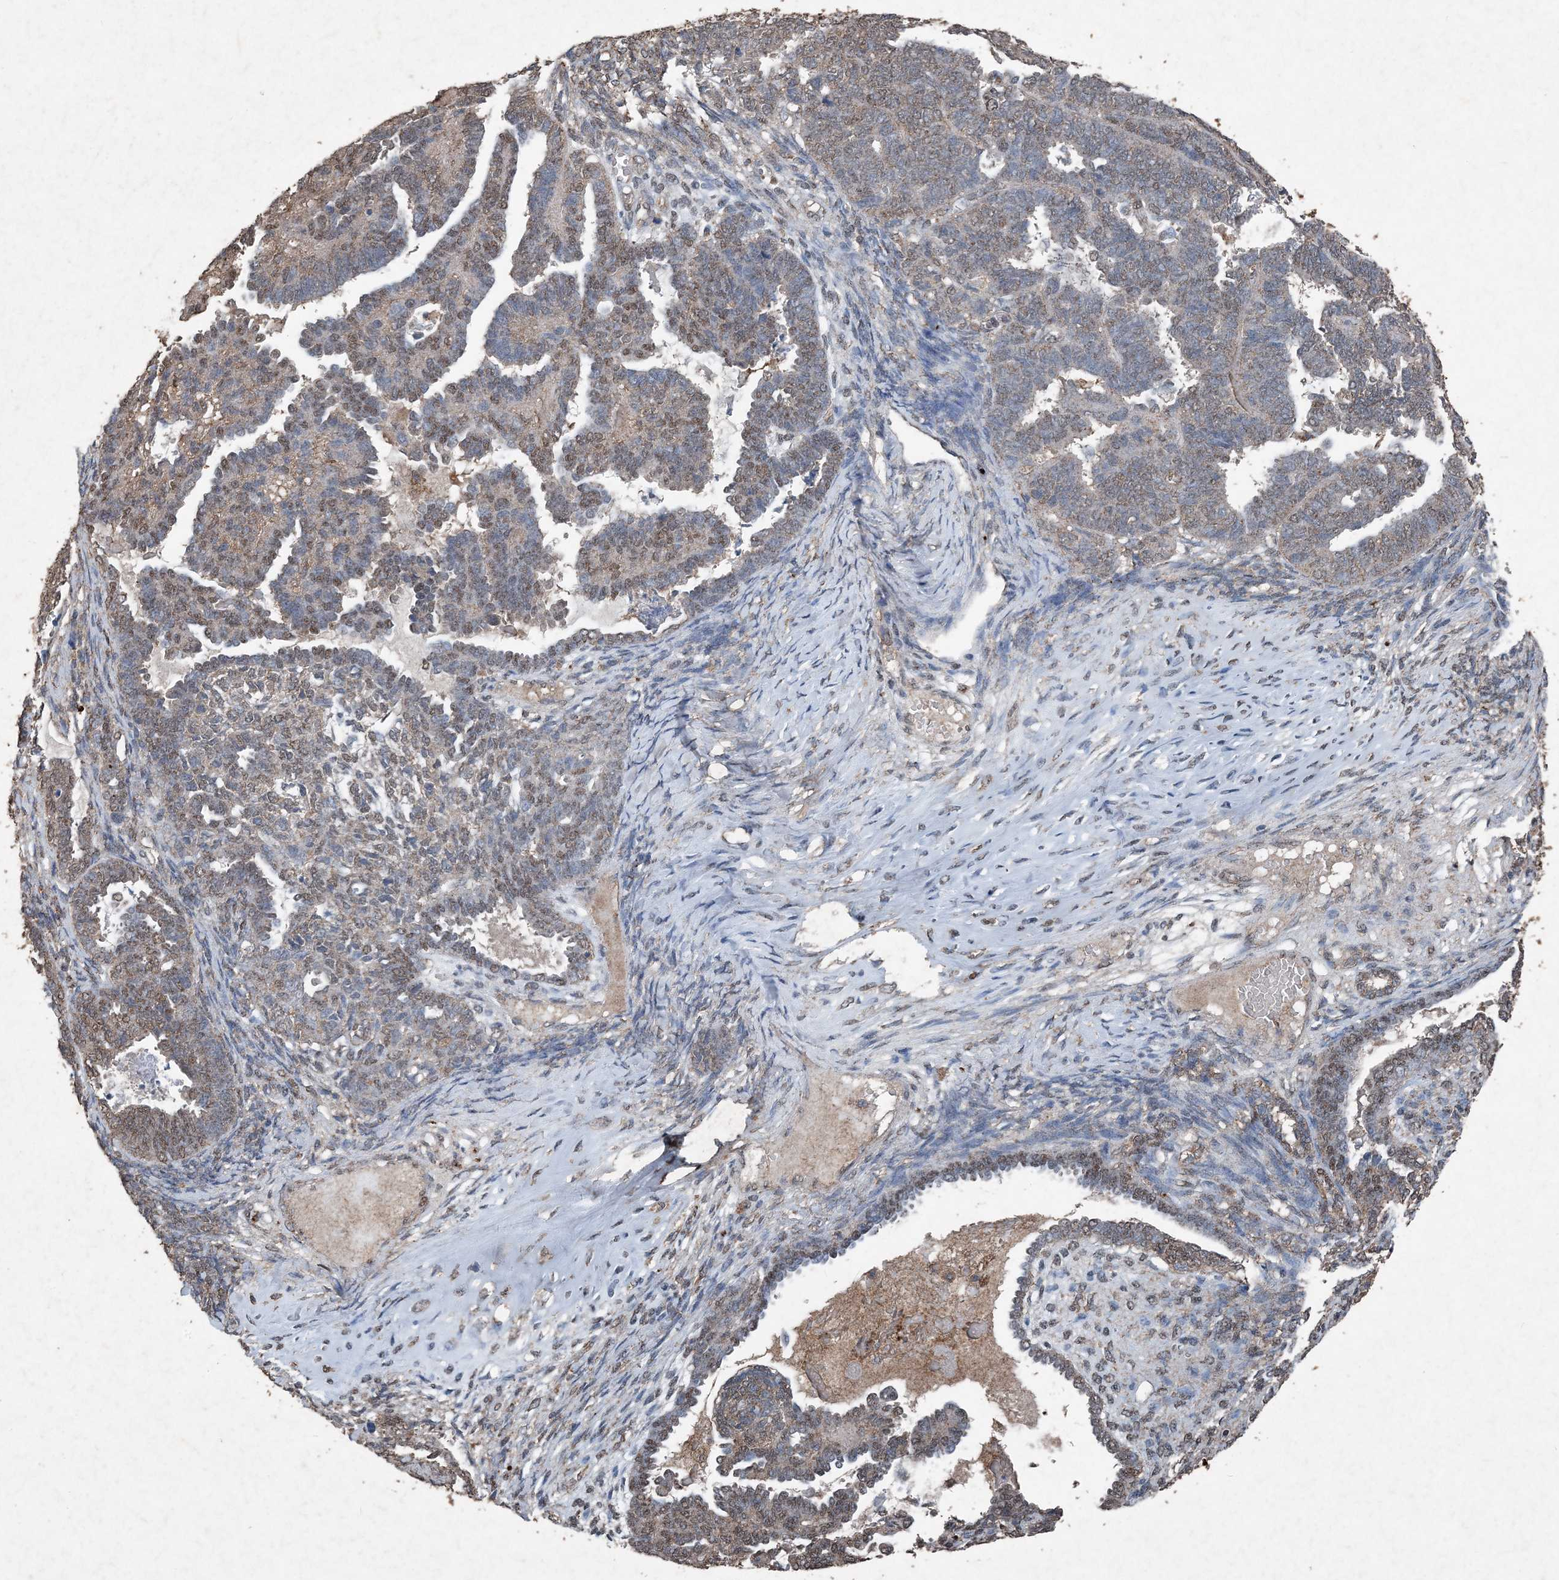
{"staining": {"intensity": "weak", "quantity": "25%-75%", "location": "cytoplasmic/membranous,nuclear"}, "tissue": "endometrial cancer", "cell_type": "Tumor cells", "image_type": "cancer", "snomed": [{"axis": "morphology", "description": "Neoplasm, malignant, NOS"}, {"axis": "topography", "description": "Endometrium"}], "caption": "Weak cytoplasmic/membranous and nuclear positivity is identified in about 25%-75% of tumor cells in neoplasm (malignant) (endometrial). Nuclei are stained in blue.", "gene": "FCN3", "patient": {"sex": "female", "age": 74}}